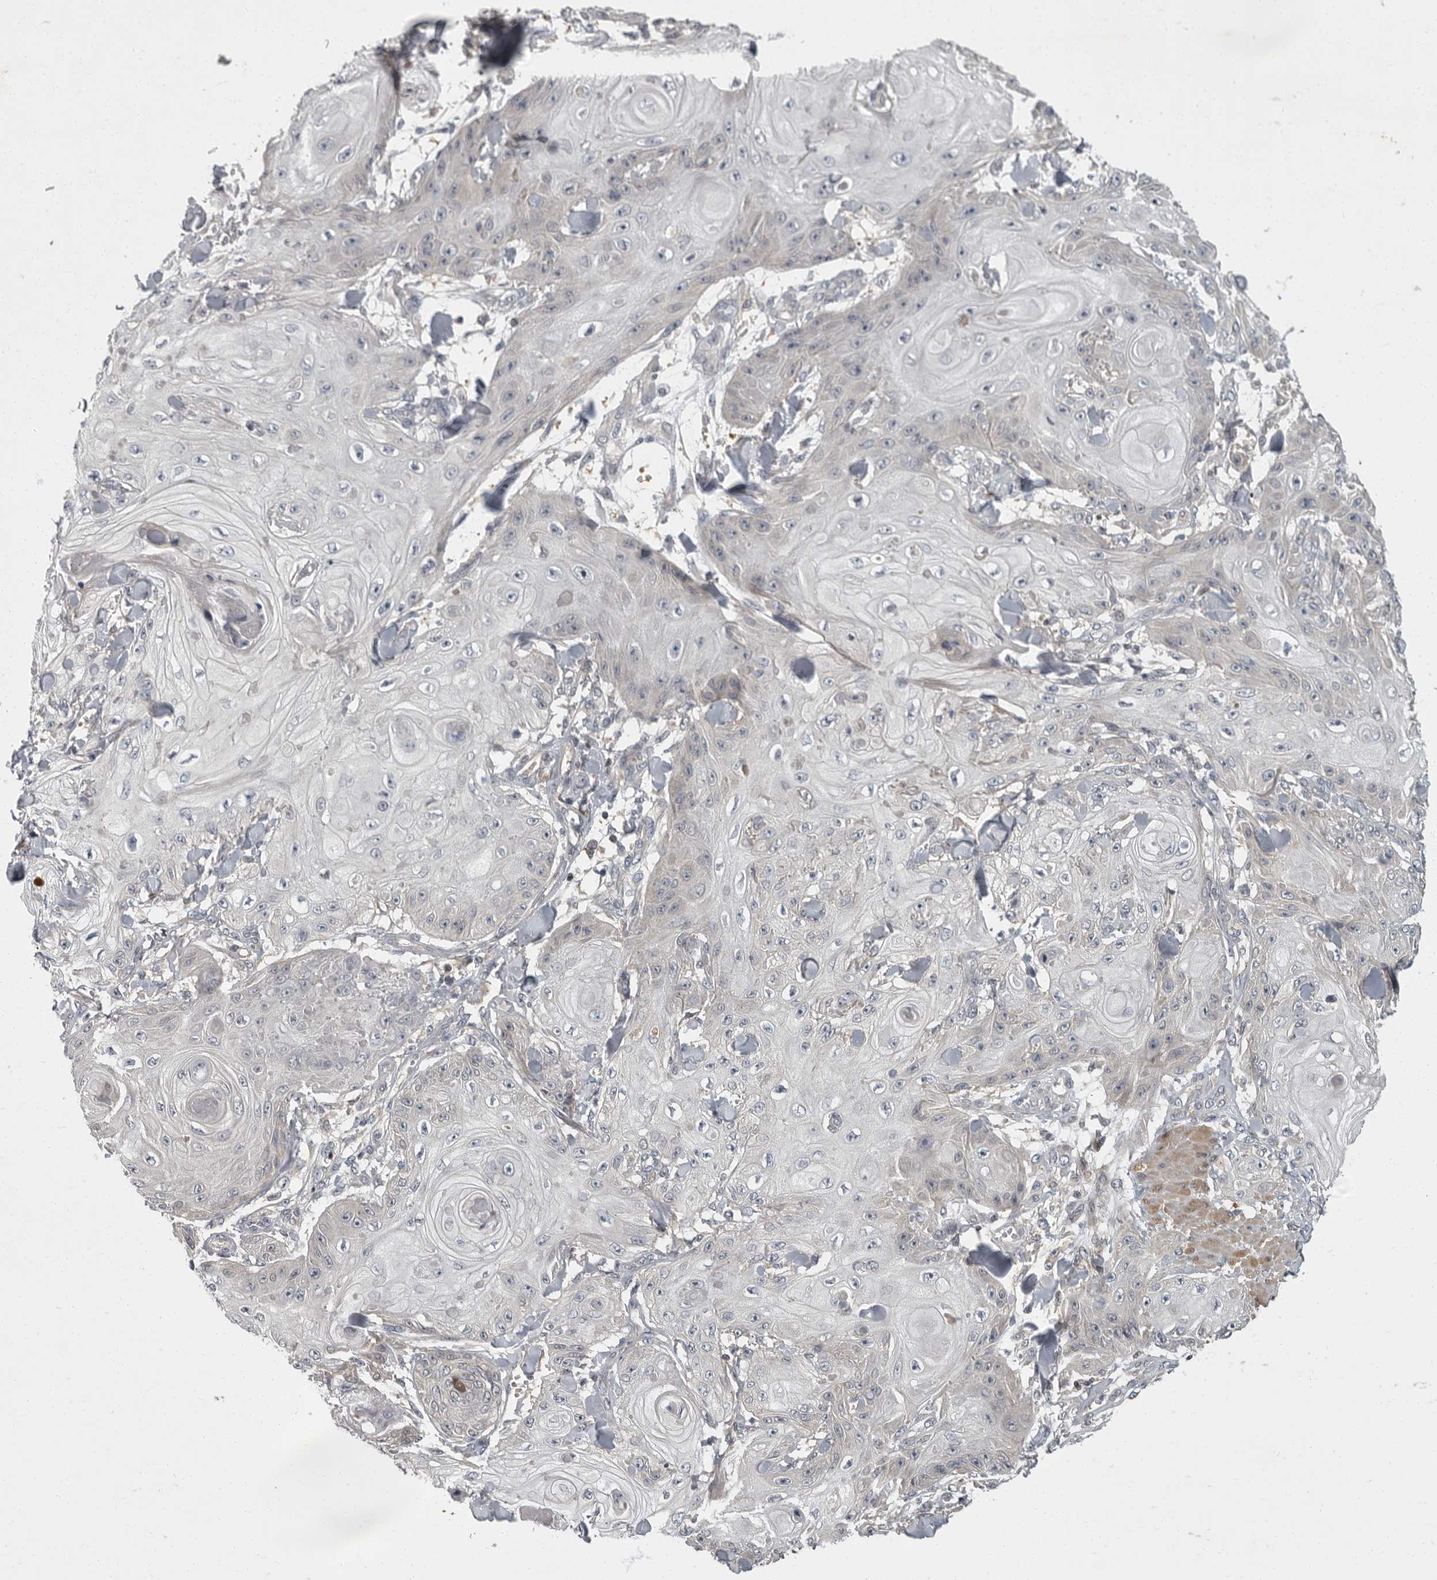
{"staining": {"intensity": "weak", "quantity": "<25%", "location": "cytoplasmic/membranous"}, "tissue": "skin cancer", "cell_type": "Tumor cells", "image_type": "cancer", "snomed": [{"axis": "morphology", "description": "Squamous cell carcinoma, NOS"}, {"axis": "topography", "description": "Skin"}], "caption": "Image shows no protein expression in tumor cells of squamous cell carcinoma (skin) tissue.", "gene": "PDE7A", "patient": {"sex": "male", "age": 74}}